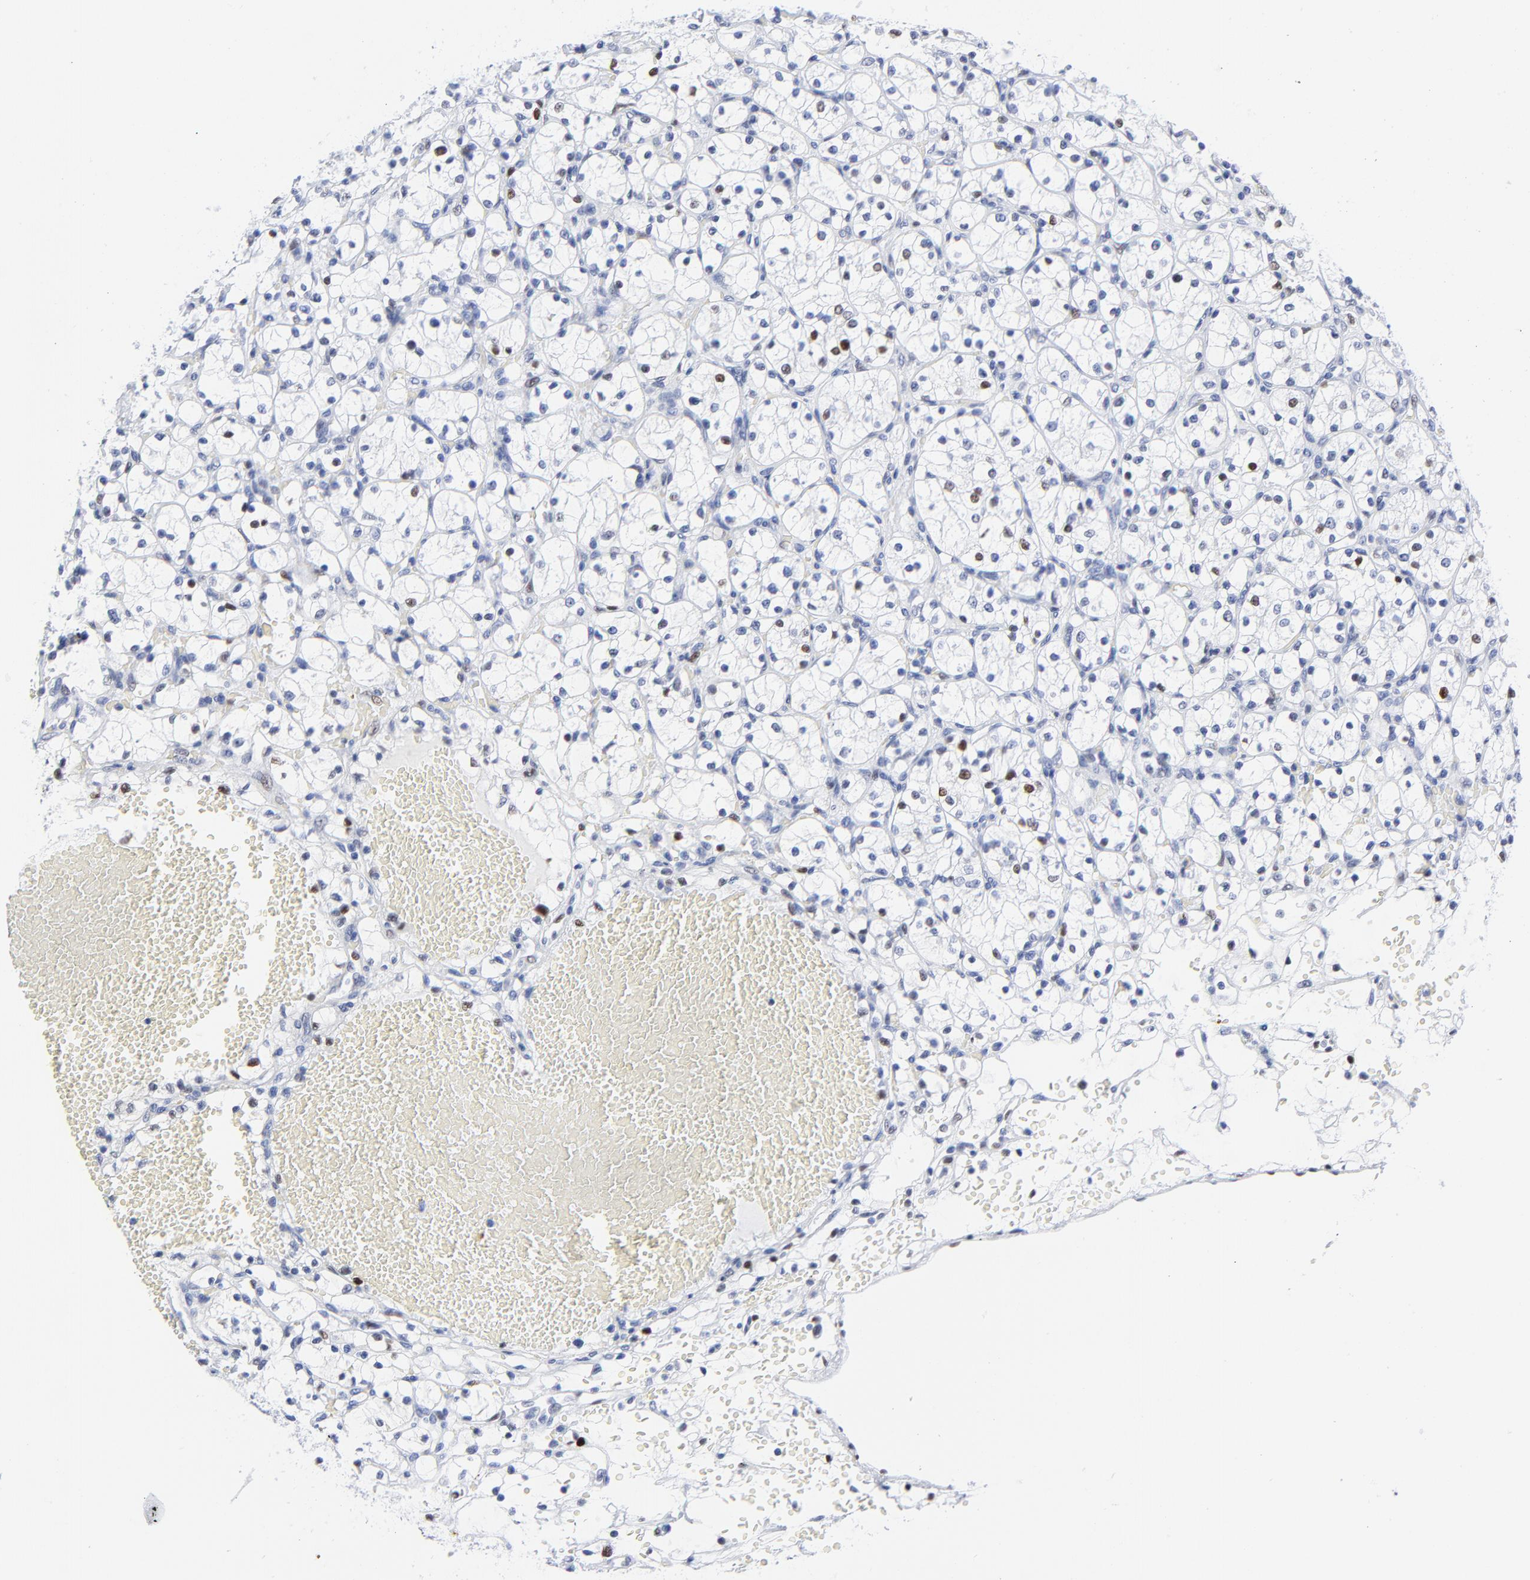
{"staining": {"intensity": "strong", "quantity": "<25%", "location": "nuclear"}, "tissue": "renal cancer", "cell_type": "Tumor cells", "image_type": "cancer", "snomed": [{"axis": "morphology", "description": "Adenocarcinoma, NOS"}, {"axis": "topography", "description": "Kidney"}], "caption": "Protein expression analysis of renal cancer (adenocarcinoma) exhibits strong nuclear staining in approximately <25% of tumor cells.", "gene": "JUN", "patient": {"sex": "female", "age": 60}}